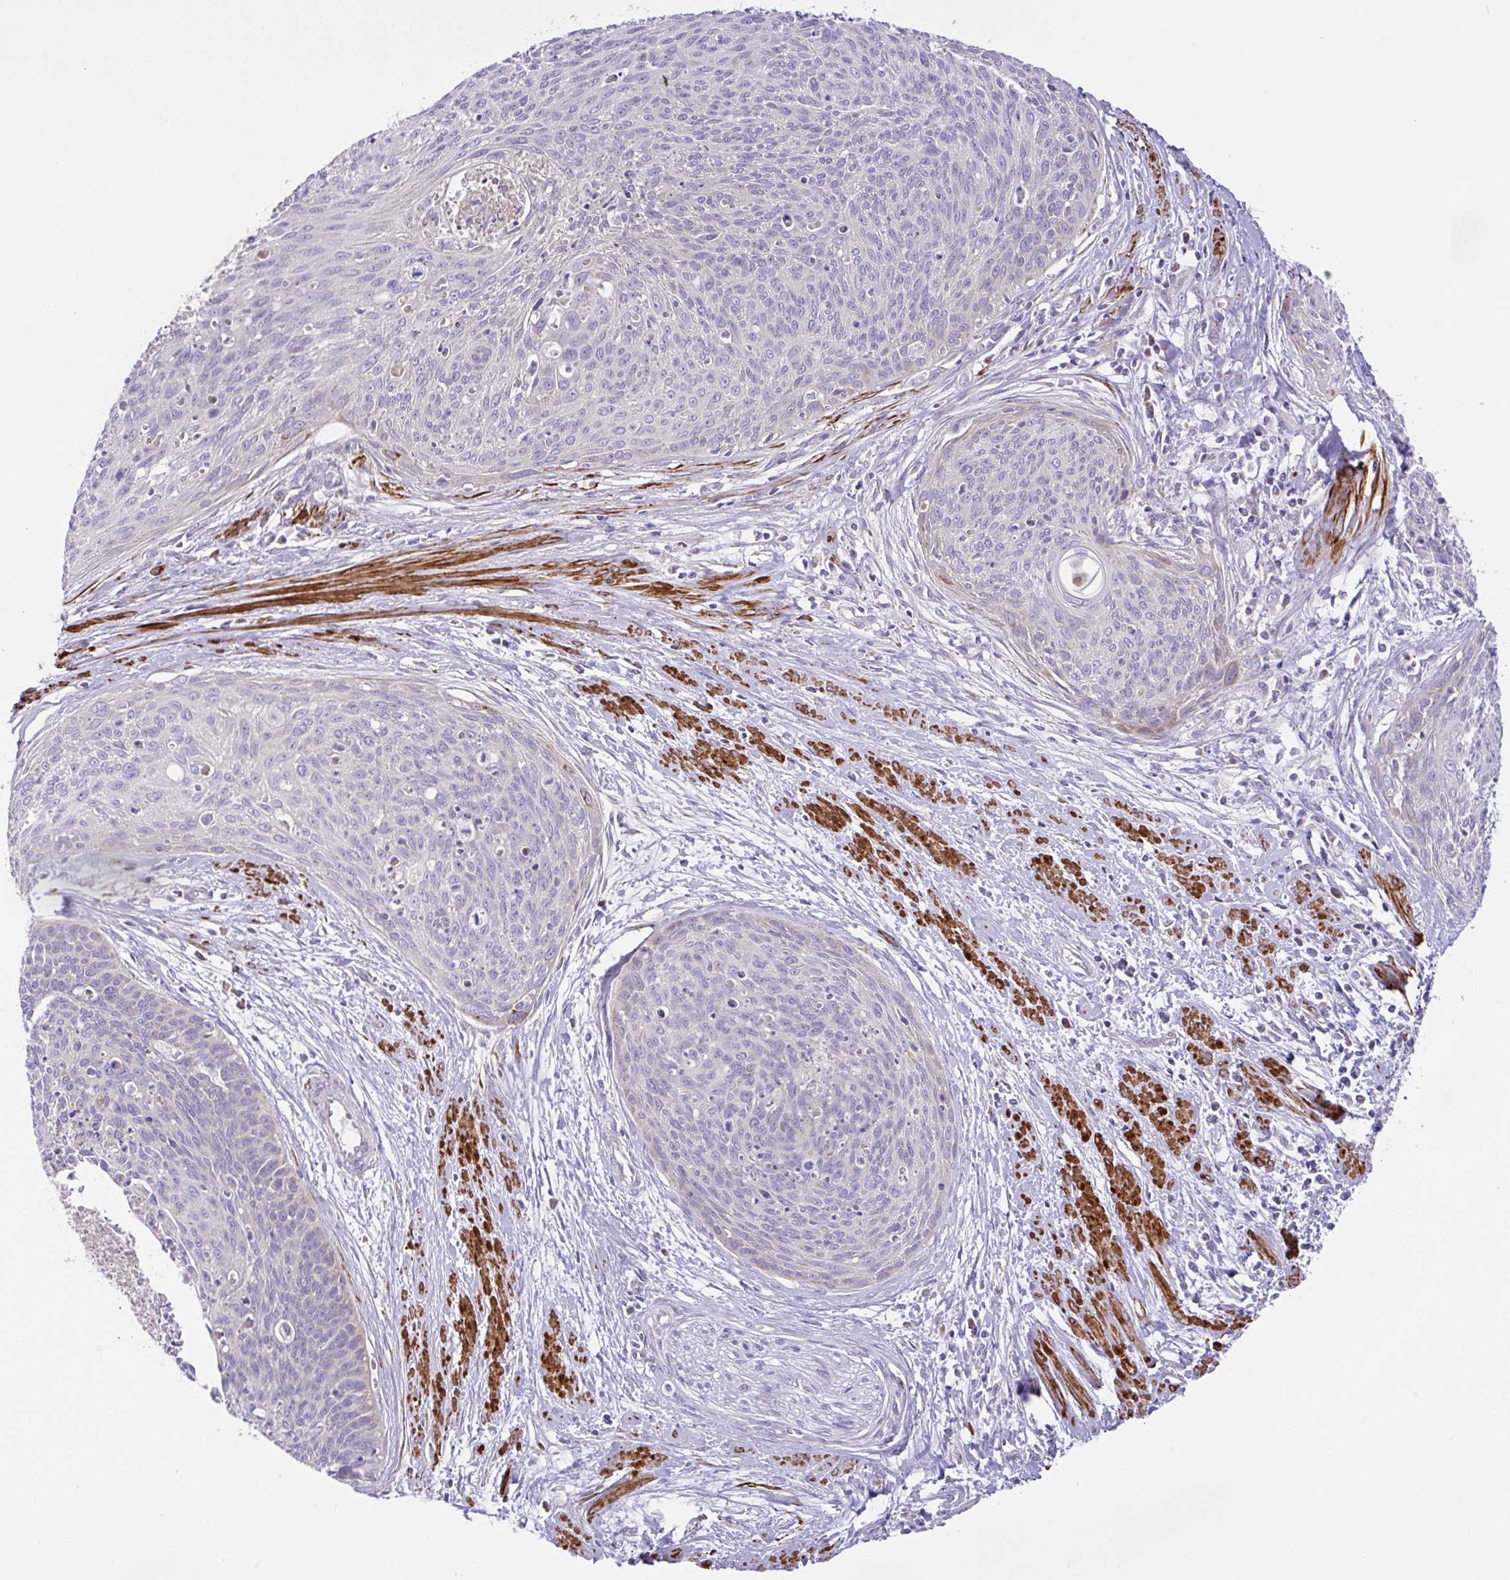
{"staining": {"intensity": "negative", "quantity": "none", "location": "none"}, "tissue": "cervical cancer", "cell_type": "Tumor cells", "image_type": "cancer", "snomed": [{"axis": "morphology", "description": "Squamous cell carcinoma, NOS"}, {"axis": "topography", "description": "Cervix"}], "caption": "Tumor cells show no significant expression in cervical squamous cell carcinoma. (DAB (3,3'-diaminobenzidine) immunohistochemistry (IHC) with hematoxylin counter stain).", "gene": "CHDH", "patient": {"sex": "female", "age": 55}}